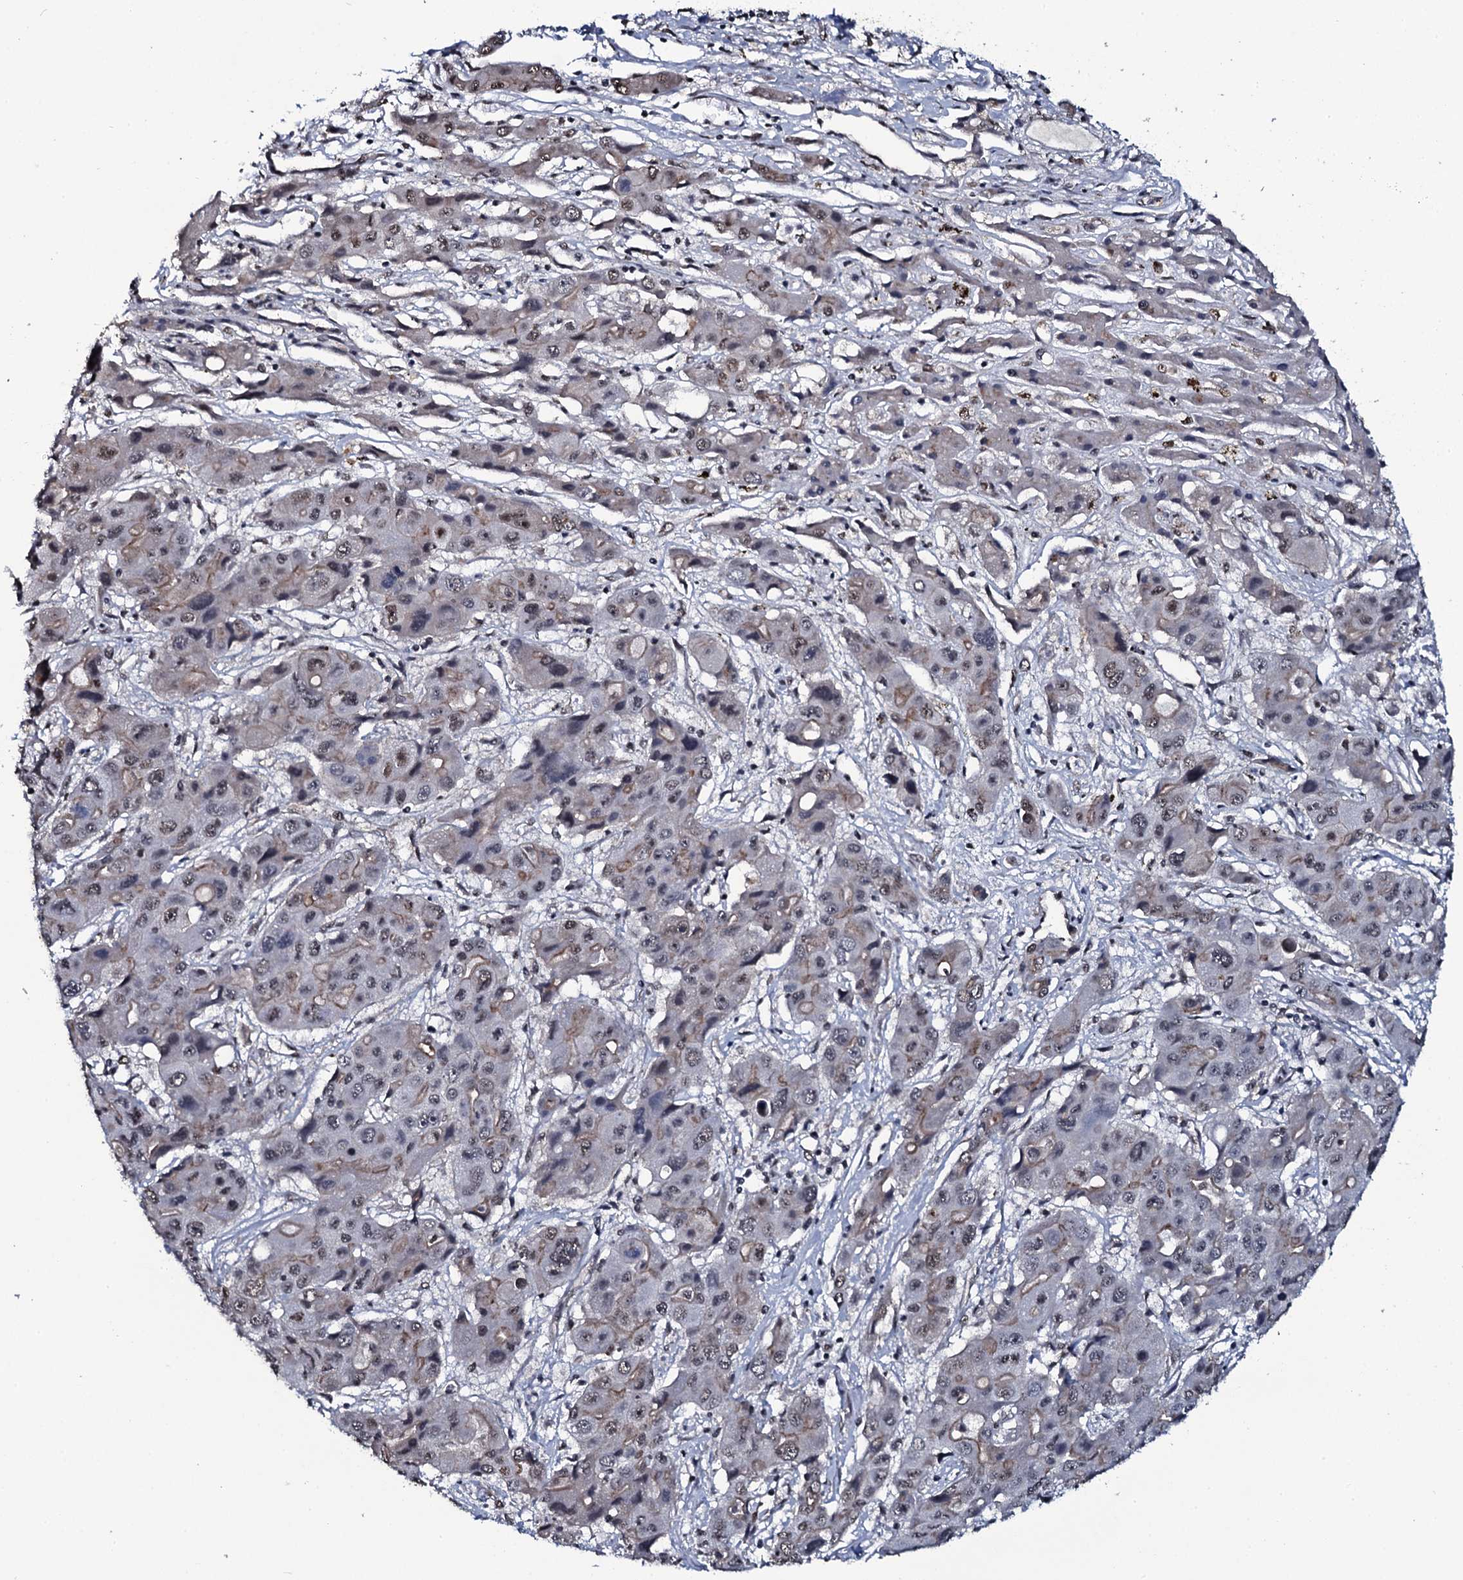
{"staining": {"intensity": "moderate", "quantity": "<25%", "location": "cytoplasmic/membranous,nuclear"}, "tissue": "liver cancer", "cell_type": "Tumor cells", "image_type": "cancer", "snomed": [{"axis": "morphology", "description": "Cholangiocarcinoma"}, {"axis": "topography", "description": "Liver"}], "caption": "This is an image of immunohistochemistry (IHC) staining of liver cancer (cholangiocarcinoma), which shows moderate expression in the cytoplasmic/membranous and nuclear of tumor cells.", "gene": "SH2D4B", "patient": {"sex": "male", "age": 67}}